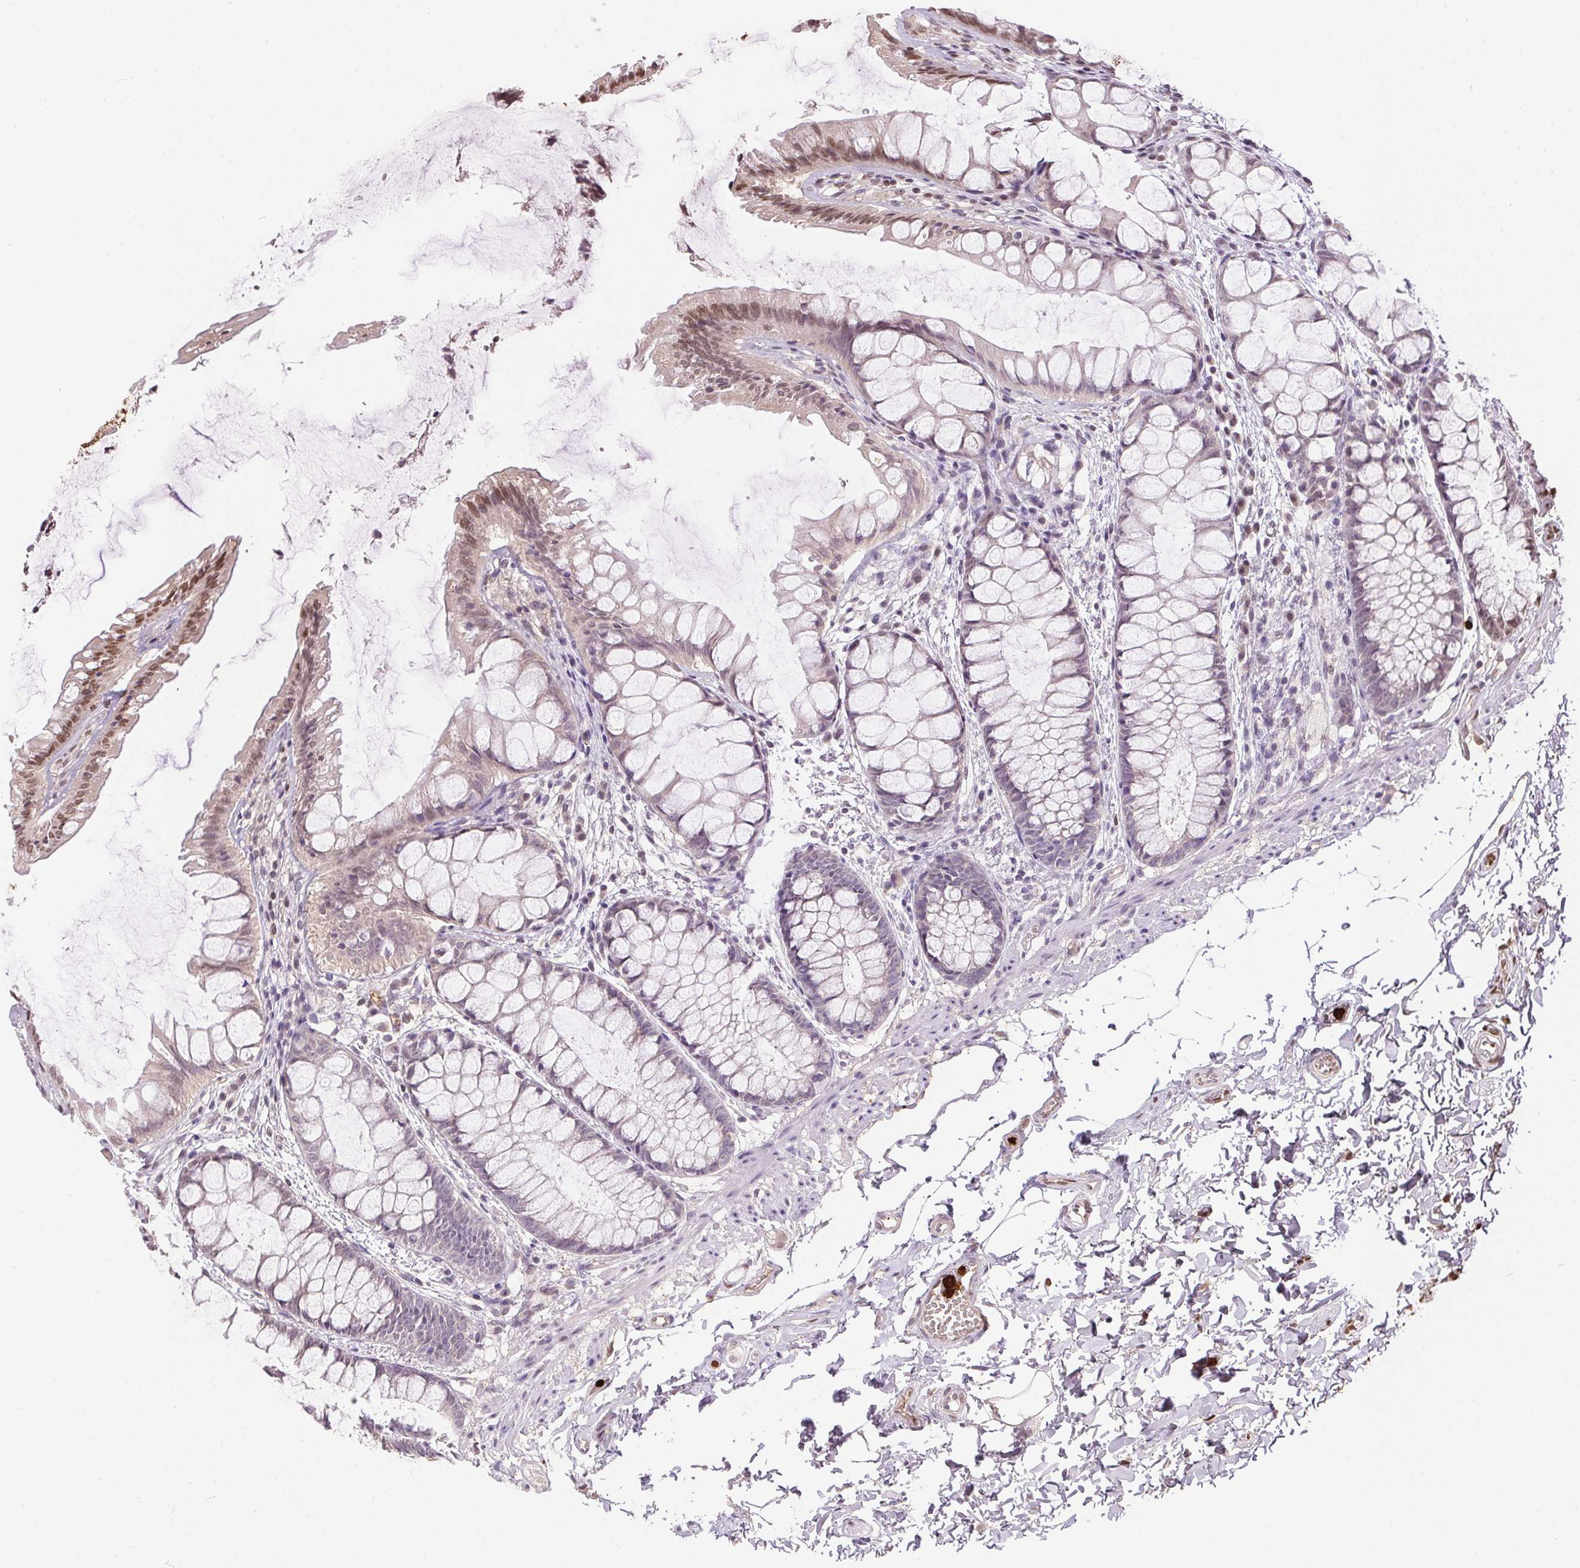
{"staining": {"intensity": "moderate", "quantity": "<25%", "location": "nuclear"}, "tissue": "rectum", "cell_type": "Glandular cells", "image_type": "normal", "snomed": [{"axis": "morphology", "description": "Normal tissue, NOS"}, {"axis": "topography", "description": "Rectum"}], "caption": "Immunohistochemistry (IHC) image of benign rectum: rectum stained using IHC exhibits low levels of moderate protein expression localized specifically in the nuclear of glandular cells, appearing as a nuclear brown color.", "gene": "ORM1", "patient": {"sex": "female", "age": 62}}